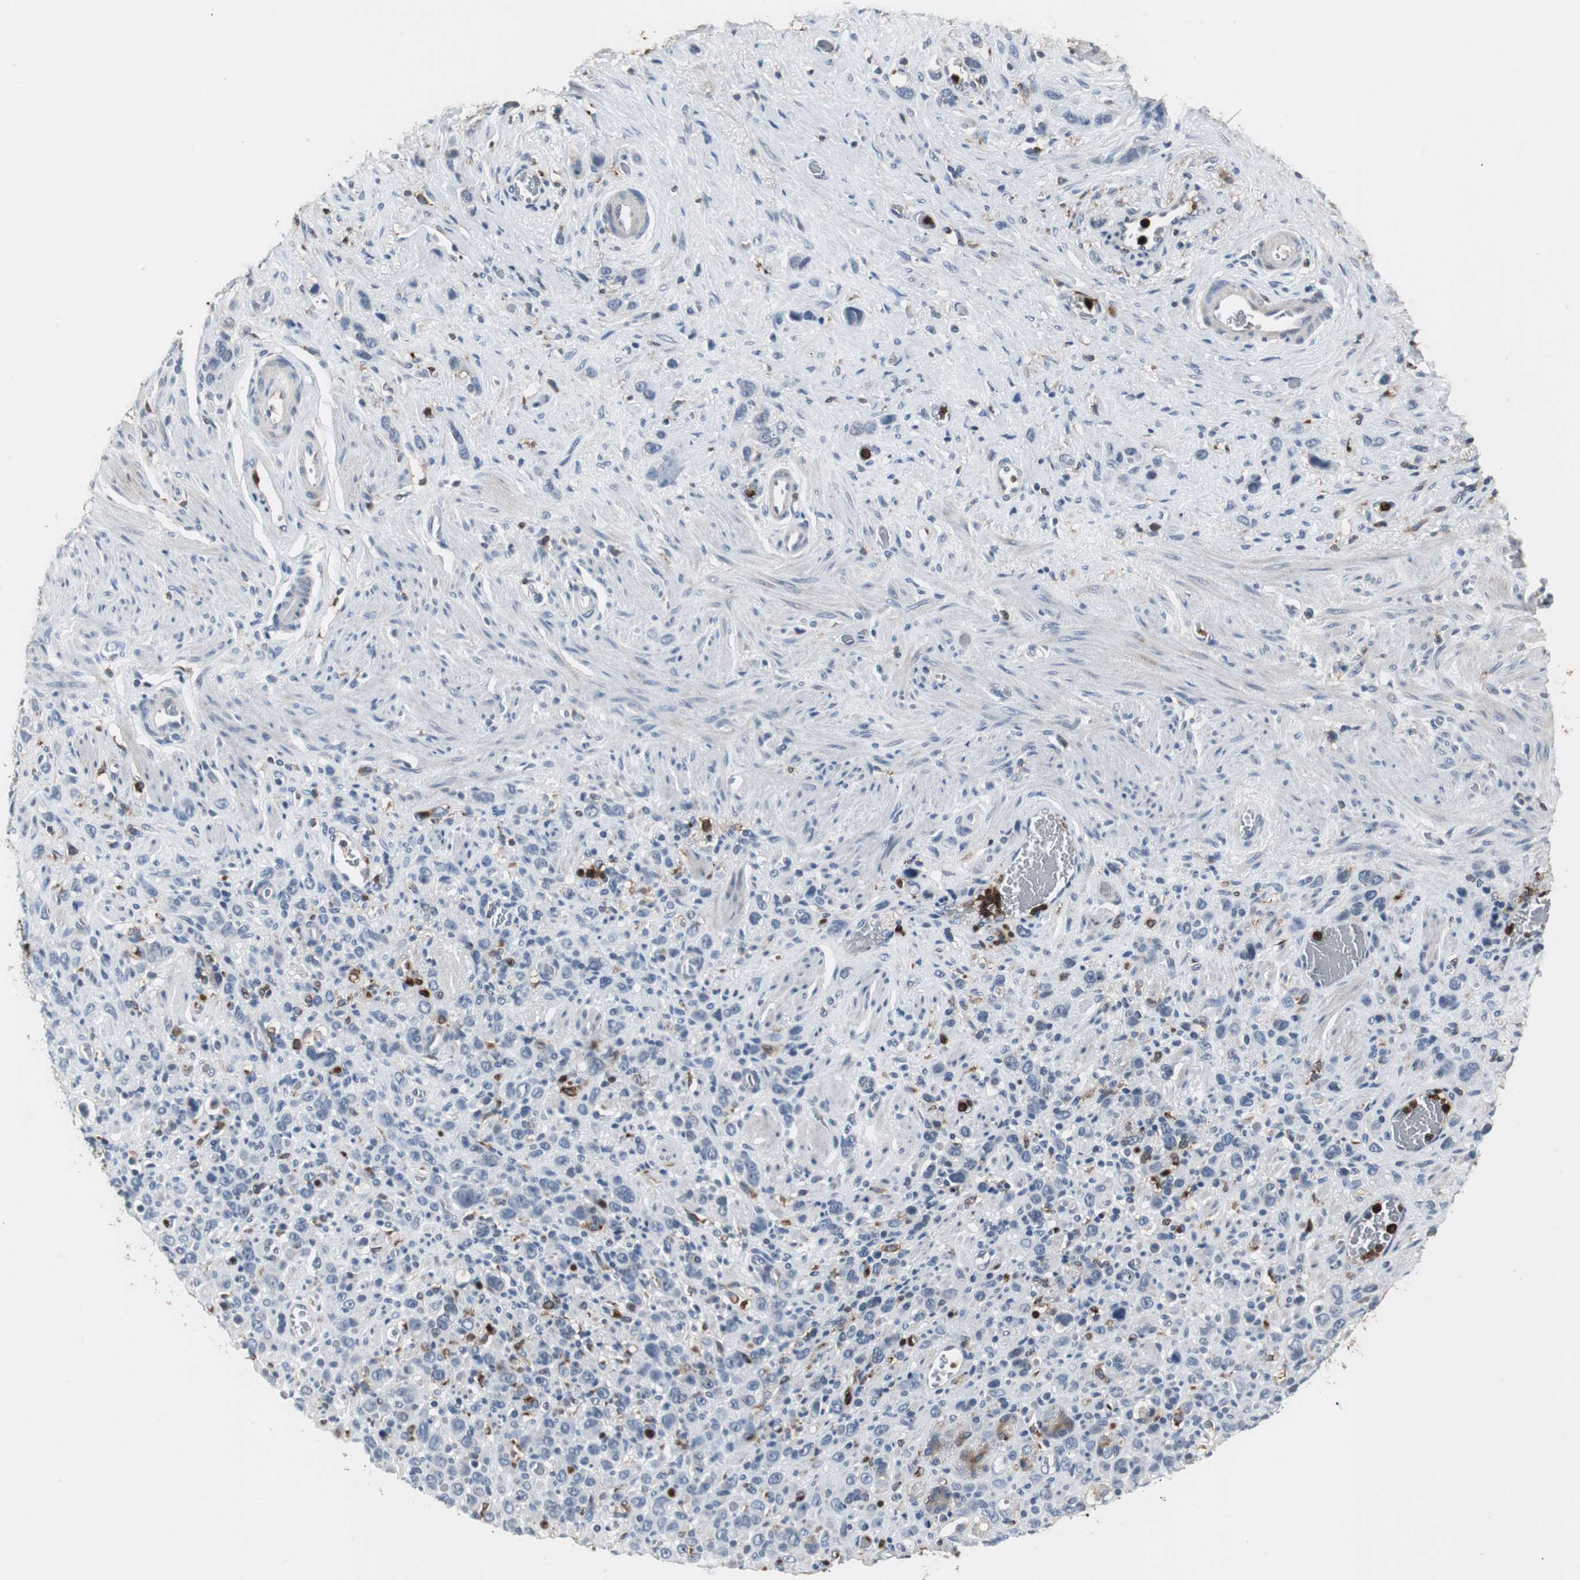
{"staining": {"intensity": "negative", "quantity": "none", "location": "none"}, "tissue": "stomach cancer", "cell_type": "Tumor cells", "image_type": "cancer", "snomed": [{"axis": "morphology", "description": "Normal tissue, NOS"}, {"axis": "morphology", "description": "Adenocarcinoma, NOS"}, {"axis": "morphology", "description": "Adenocarcinoma, High grade"}, {"axis": "topography", "description": "Stomach, upper"}, {"axis": "topography", "description": "Stomach"}], "caption": "Tumor cells are negative for brown protein staining in adenocarcinoma (stomach). Nuclei are stained in blue.", "gene": "NCF2", "patient": {"sex": "female", "age": 65}}